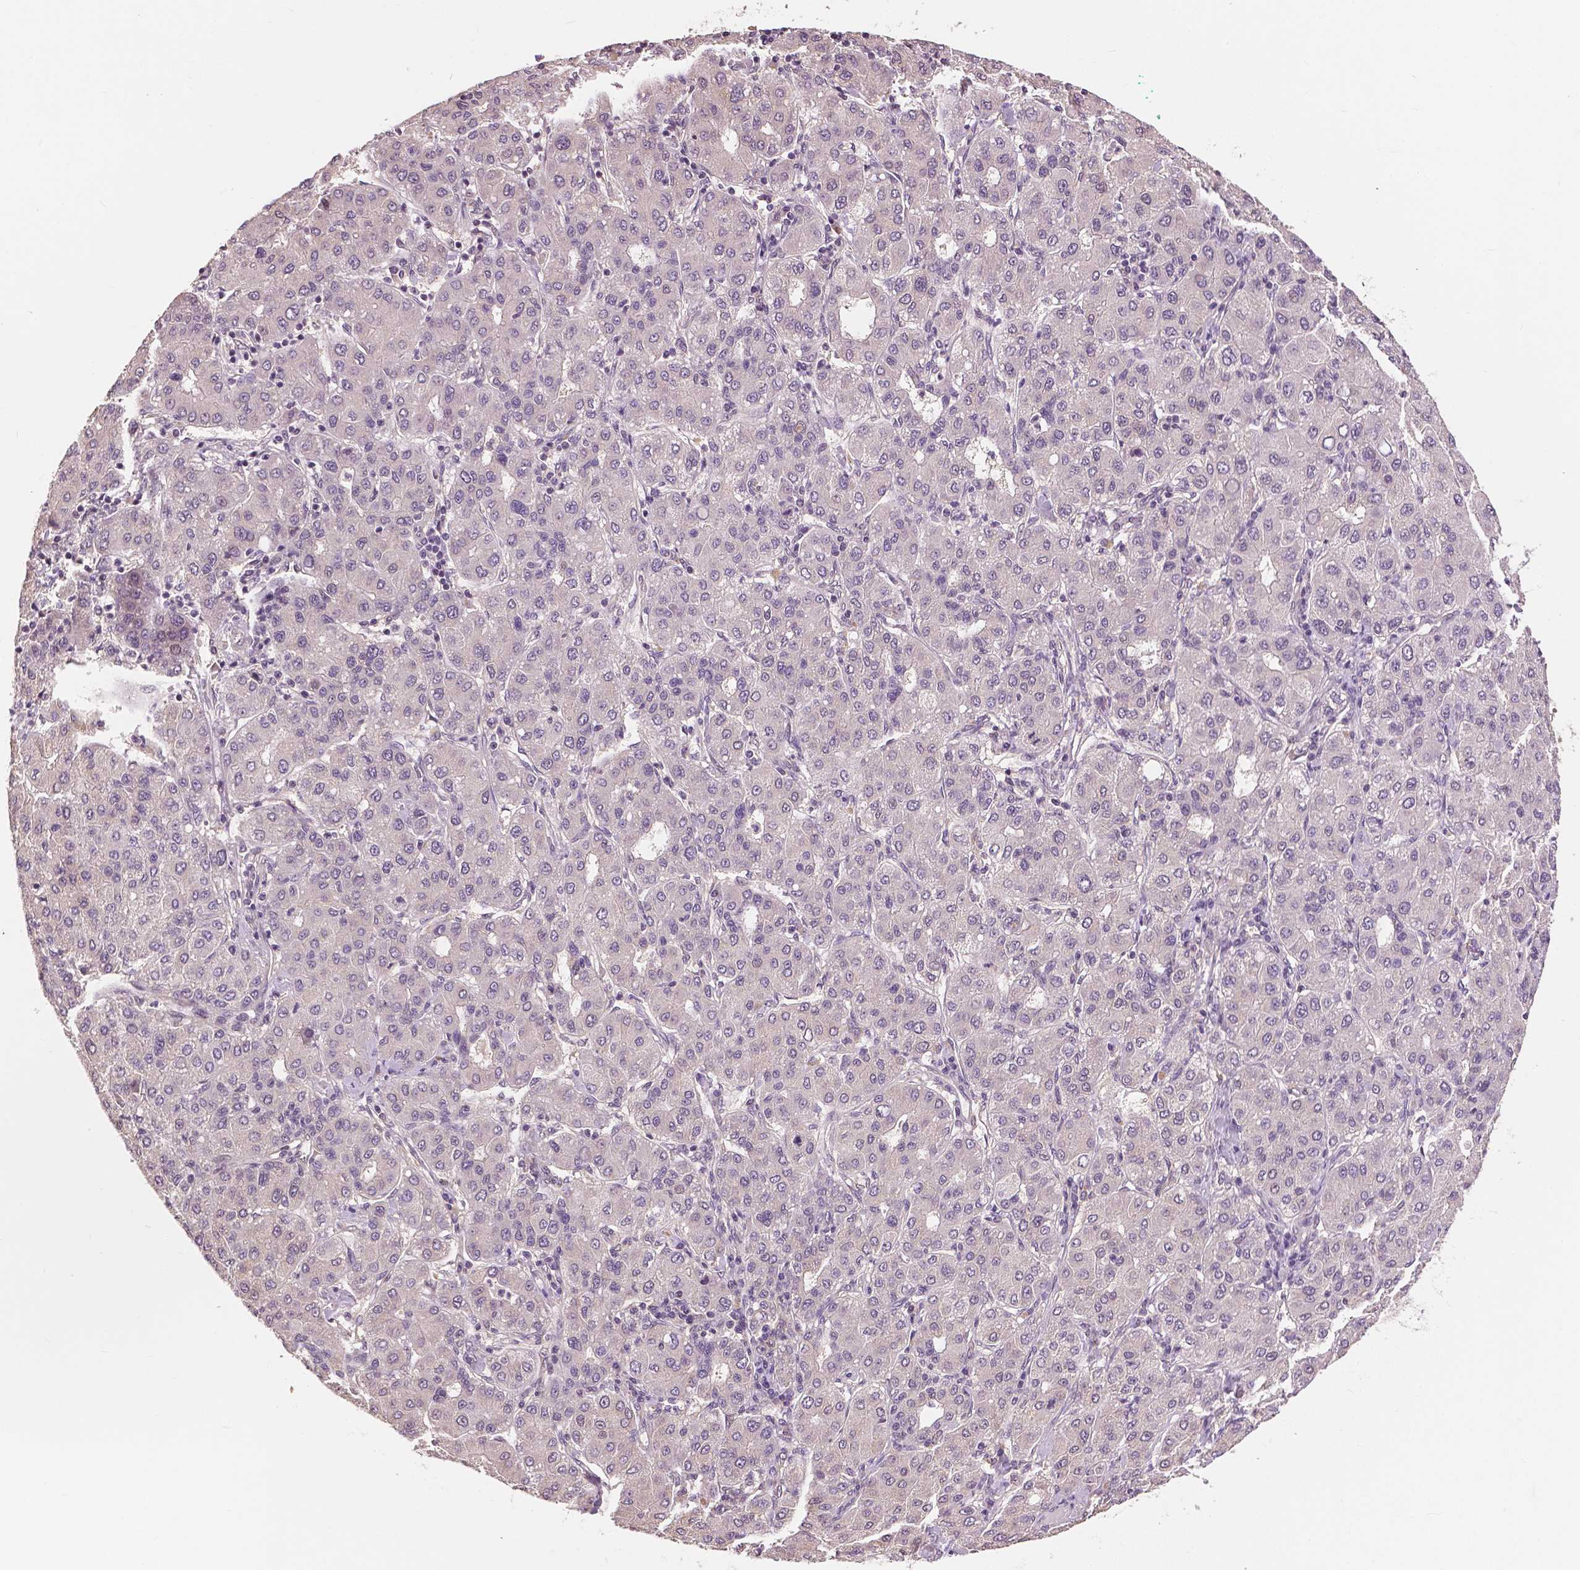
{"staining": {"intensity": "negative", "quantity": "none", "location": "none"}, "tissue": "liver cancer", "cell_type": "Tumor cells", "image_type": "cancer", "snomed": [{"axis": "morphology", "description": "Carcinoma, Hepatocellular, NOS"}, {"axis": "topography", "description": "Liver"}], "caption": "A high-resolution photomicrograph shows IHC staining of liver hepatocellular carcinoma, which reveals no significant staining in tumor cells. (IHC, brightfield microscopy, high magnification).", "gene": "MAP1LC3B", "patient": {"sex": "male", "age": 65}}